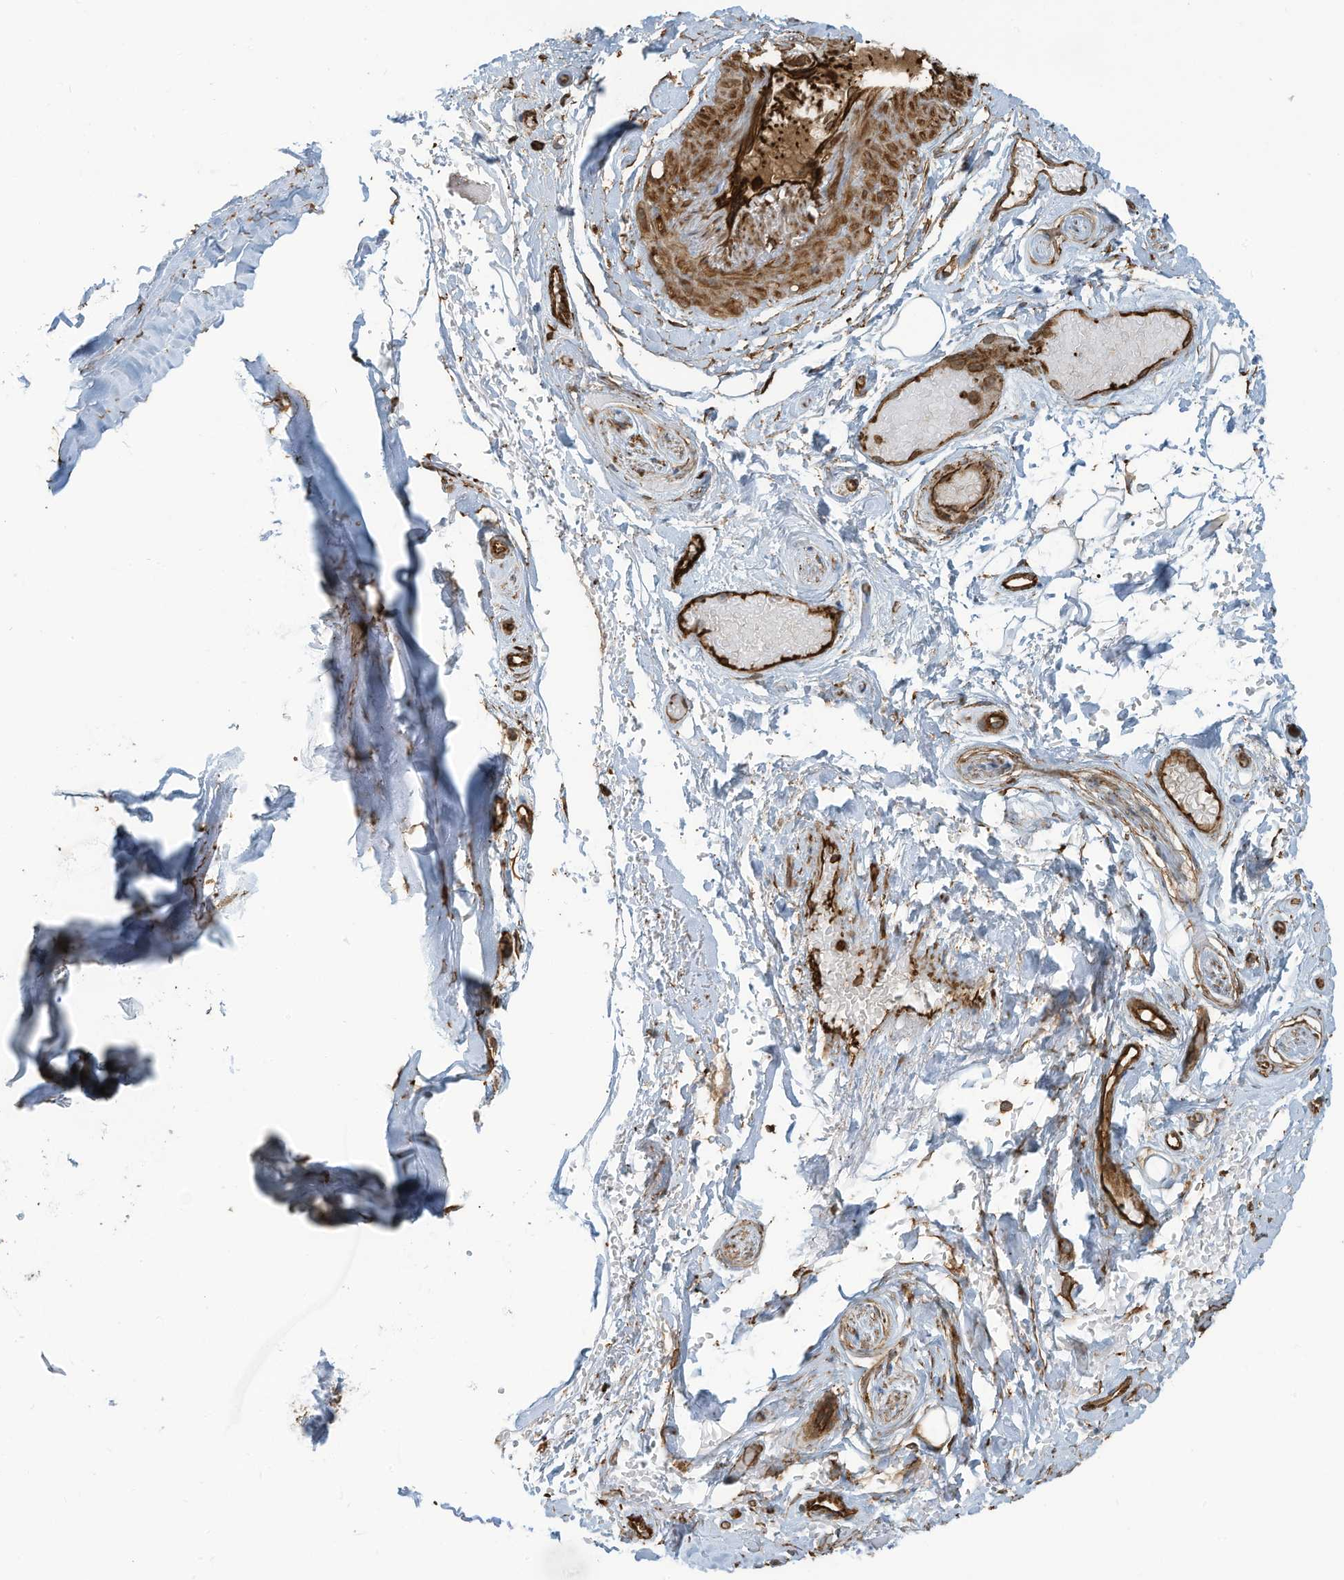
{"staining": {"intensity": "negative", "quantity": "none", "location": "none"}, "tissue": "adipose tissue", "cell_type": "Adipocytes", "image_type": "normal", "snomed": [{"axis": "morphology", "description": "Normal tissue, NOS"}, {"axis": "morphology", "description": "Basal cell carcinoma"}, {"axis": "topography", "description": "Skin"}], "caption": "DAB (3,3'-diaminobenzidine) immunohistochemical staining of normal human adipose tissue exhibits no significant expression in adipocytes.", "gene": "SLC9A2", "patient": {"sex": "female", "age": 89}}